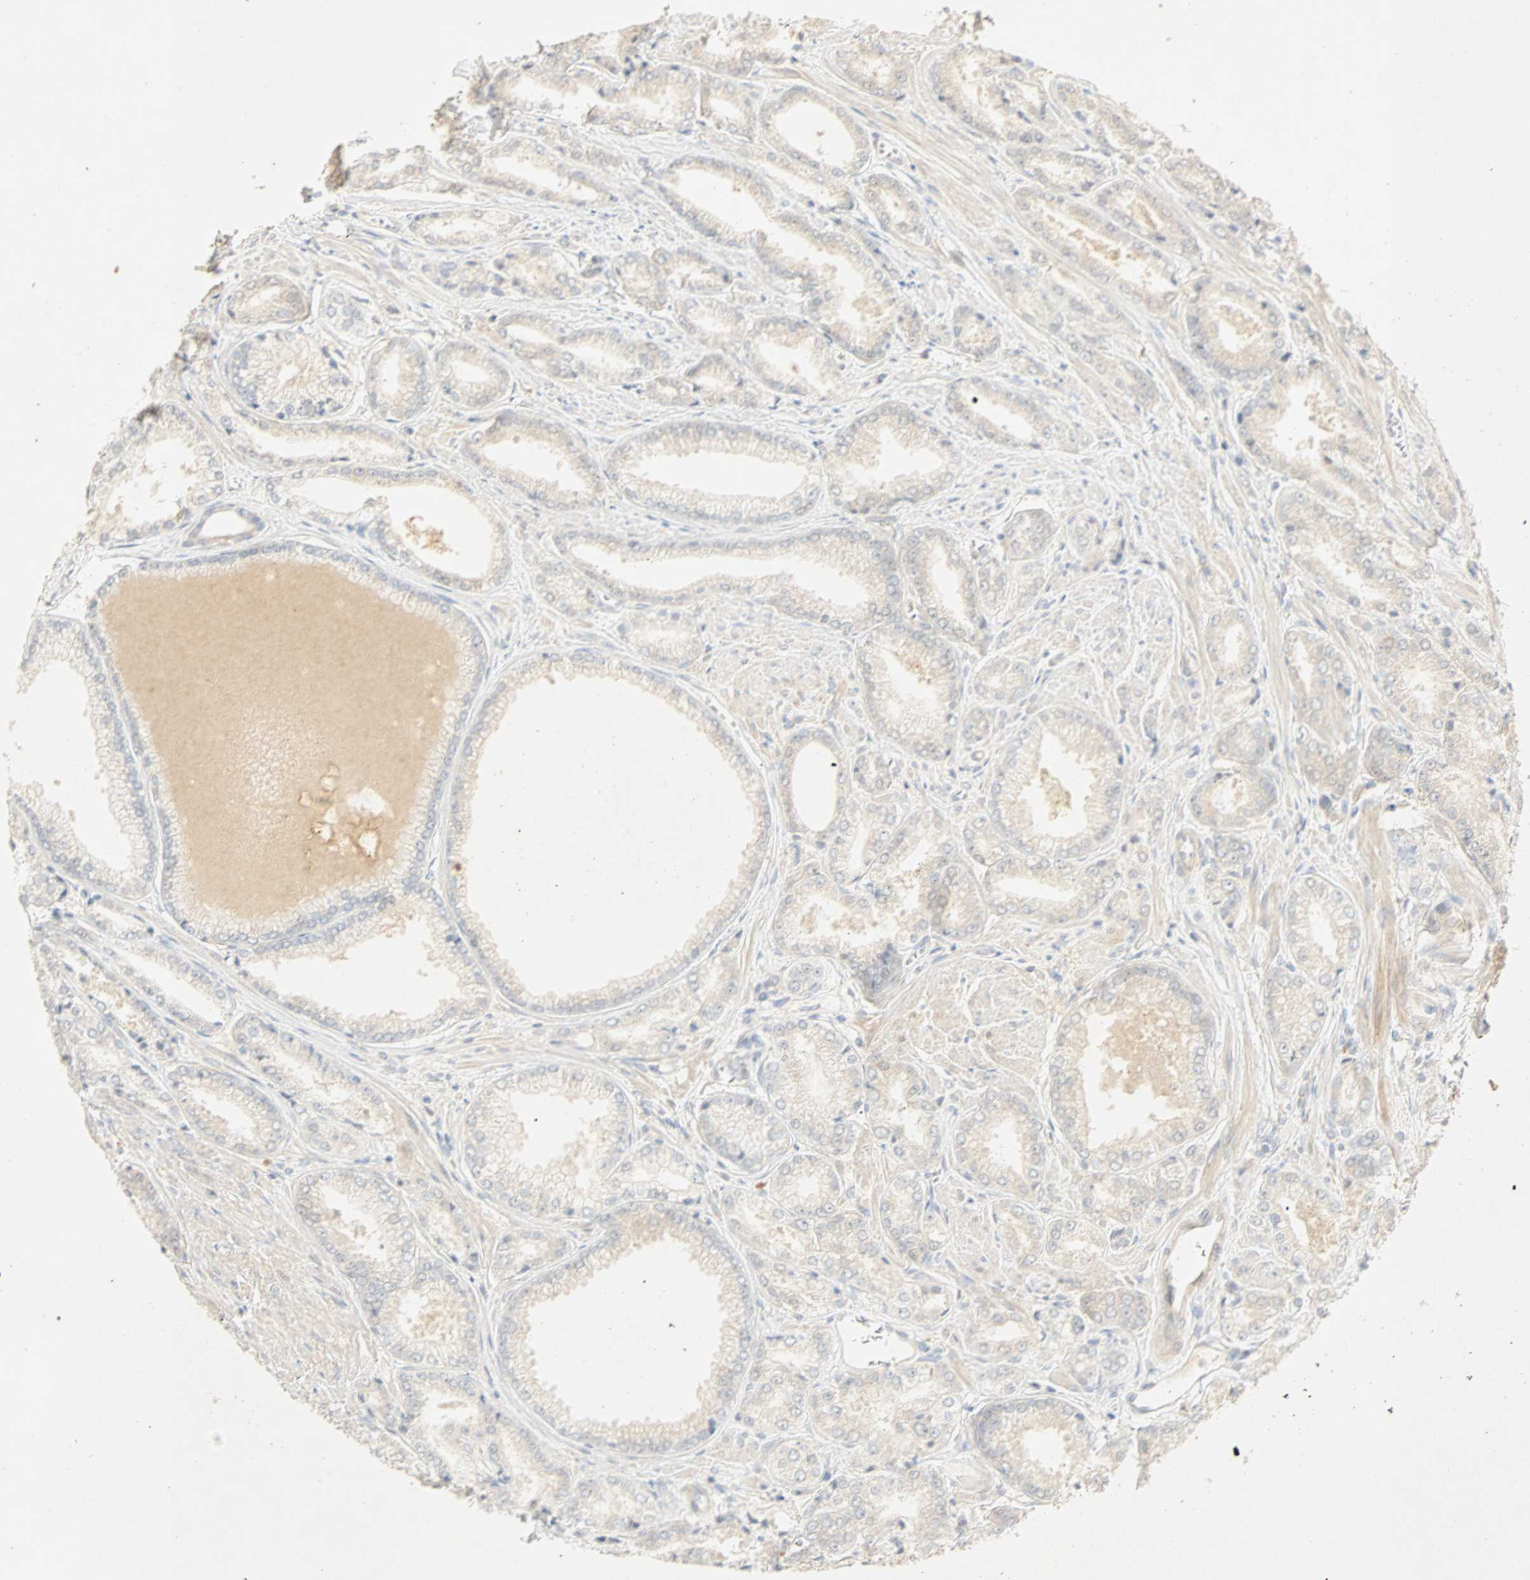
{"staining": {"intensity": "weak", "quantity": ">75%", "location": "cytoplasmic/membranous"}, "tissue": "prostate cancer", "cell_type": "Tumor cells", "image_type": "cancer", "snomed": [{"axis": "morphology", "description": "Adenocarcinoma, Low grade"}, {"axis": "topography", "description": "Prostate"}], "caption": "Immunohistochemical staining of adenocarcinoma (low-grade) (prostate) reveals low levels of weak cytoplasmic/membranous expression in about >75% of tumor cells. (DAB = brown stain, brightfield microscopy at high magnification).", "gene": "SELENBP1", "patient": {"sex": "male", "age": 64}}